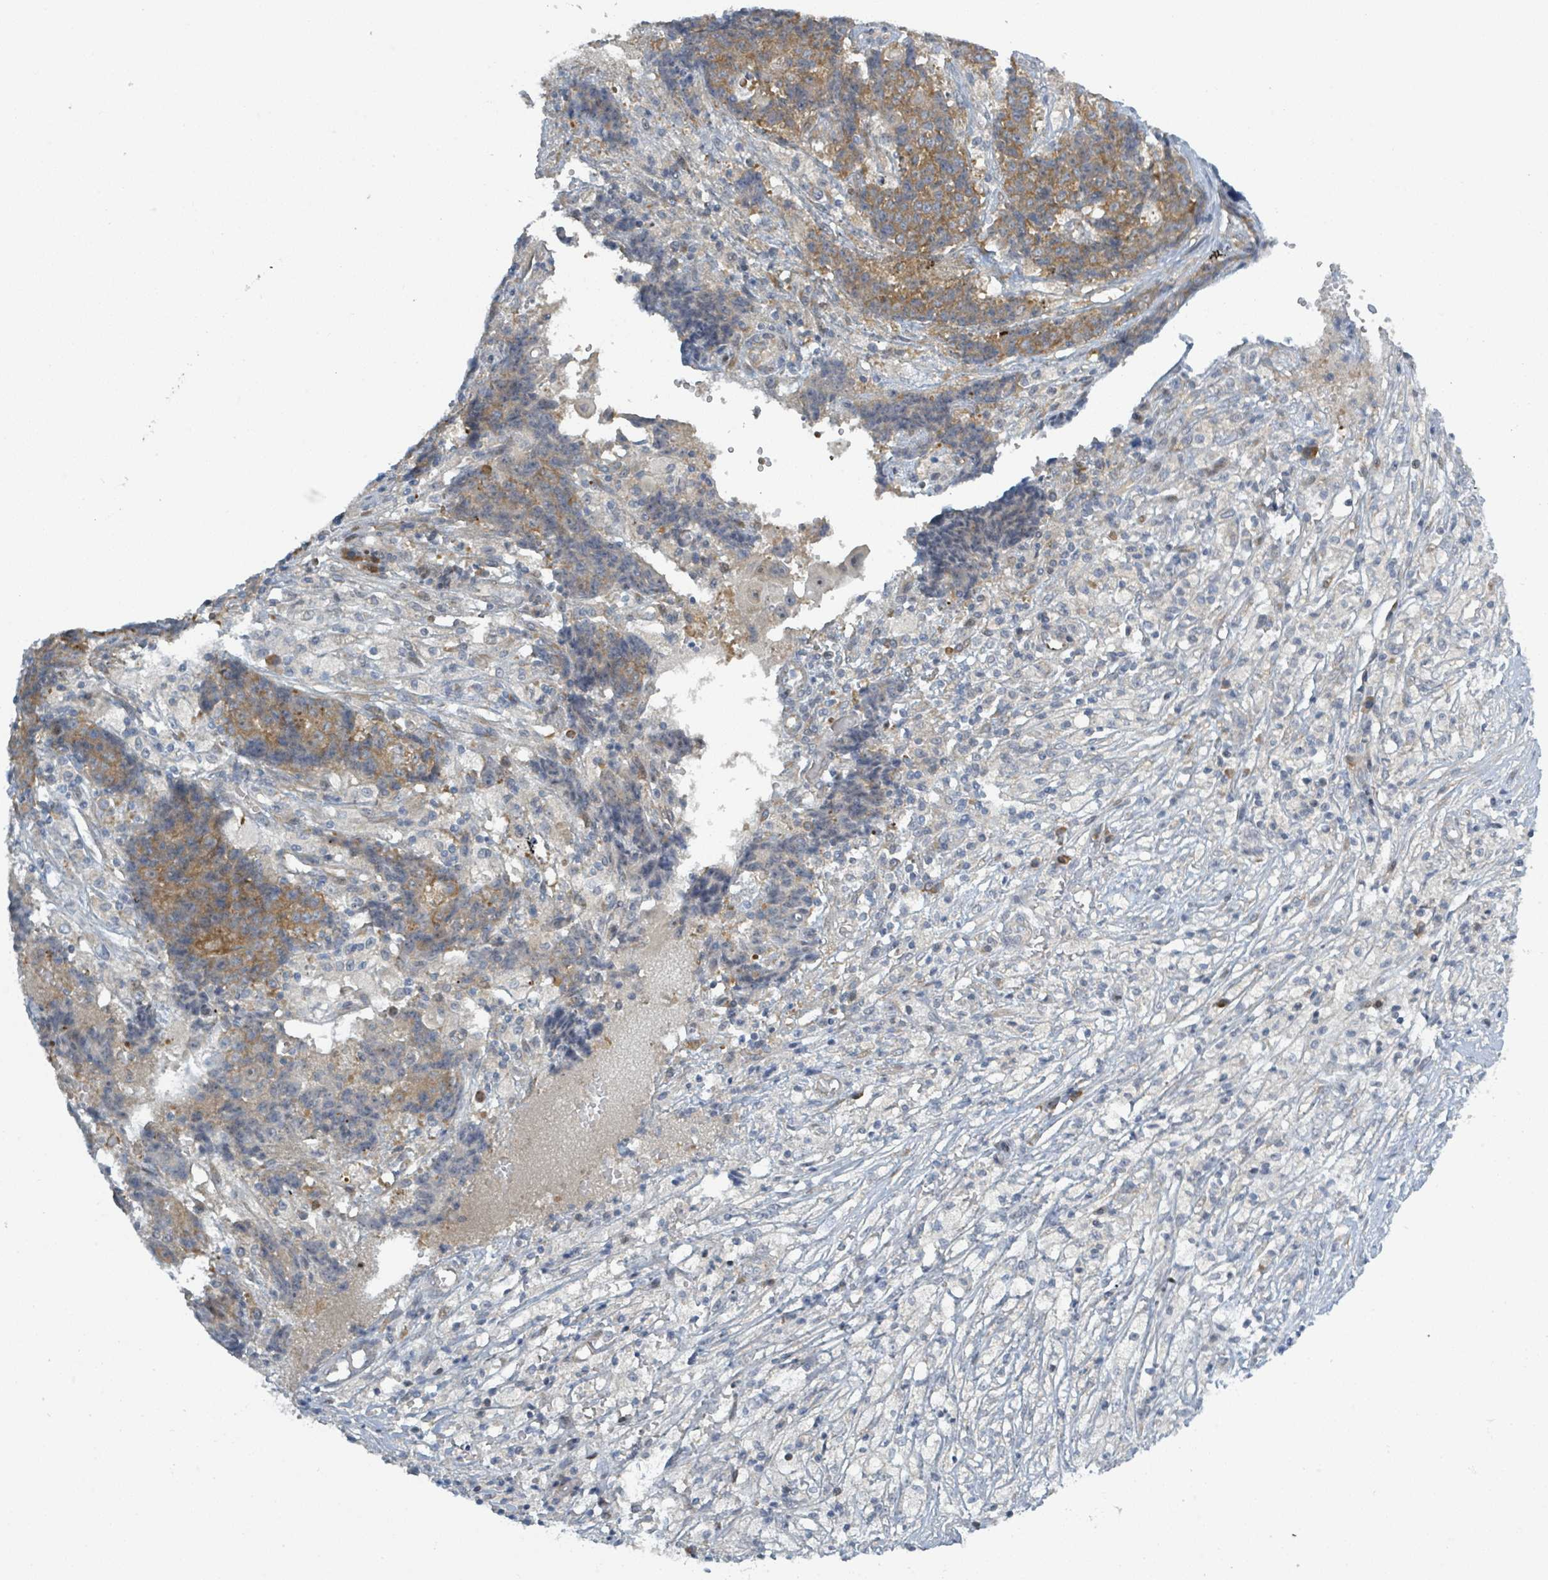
{"staining": {"intensity": "moderate", "quantity": ">75%", "location": "cytoplasmic/membranous"}, "tissue": "ovarian cancer", "cell_type": "Tumor cells", "image_type": "cancer", "snomed": [{"axis": "morphology", "description": "Carcinoma, endometroid"}, {"axis": "topography", "description": "Ovary"}], "caption": "Endometroid carcinoma (ovarian) stained for a protein reveals moderate cytoplasmic/membranous positivity in tumor cells.", "gene": "RPL32", "patient": {"sex": "female", "age": 42}}